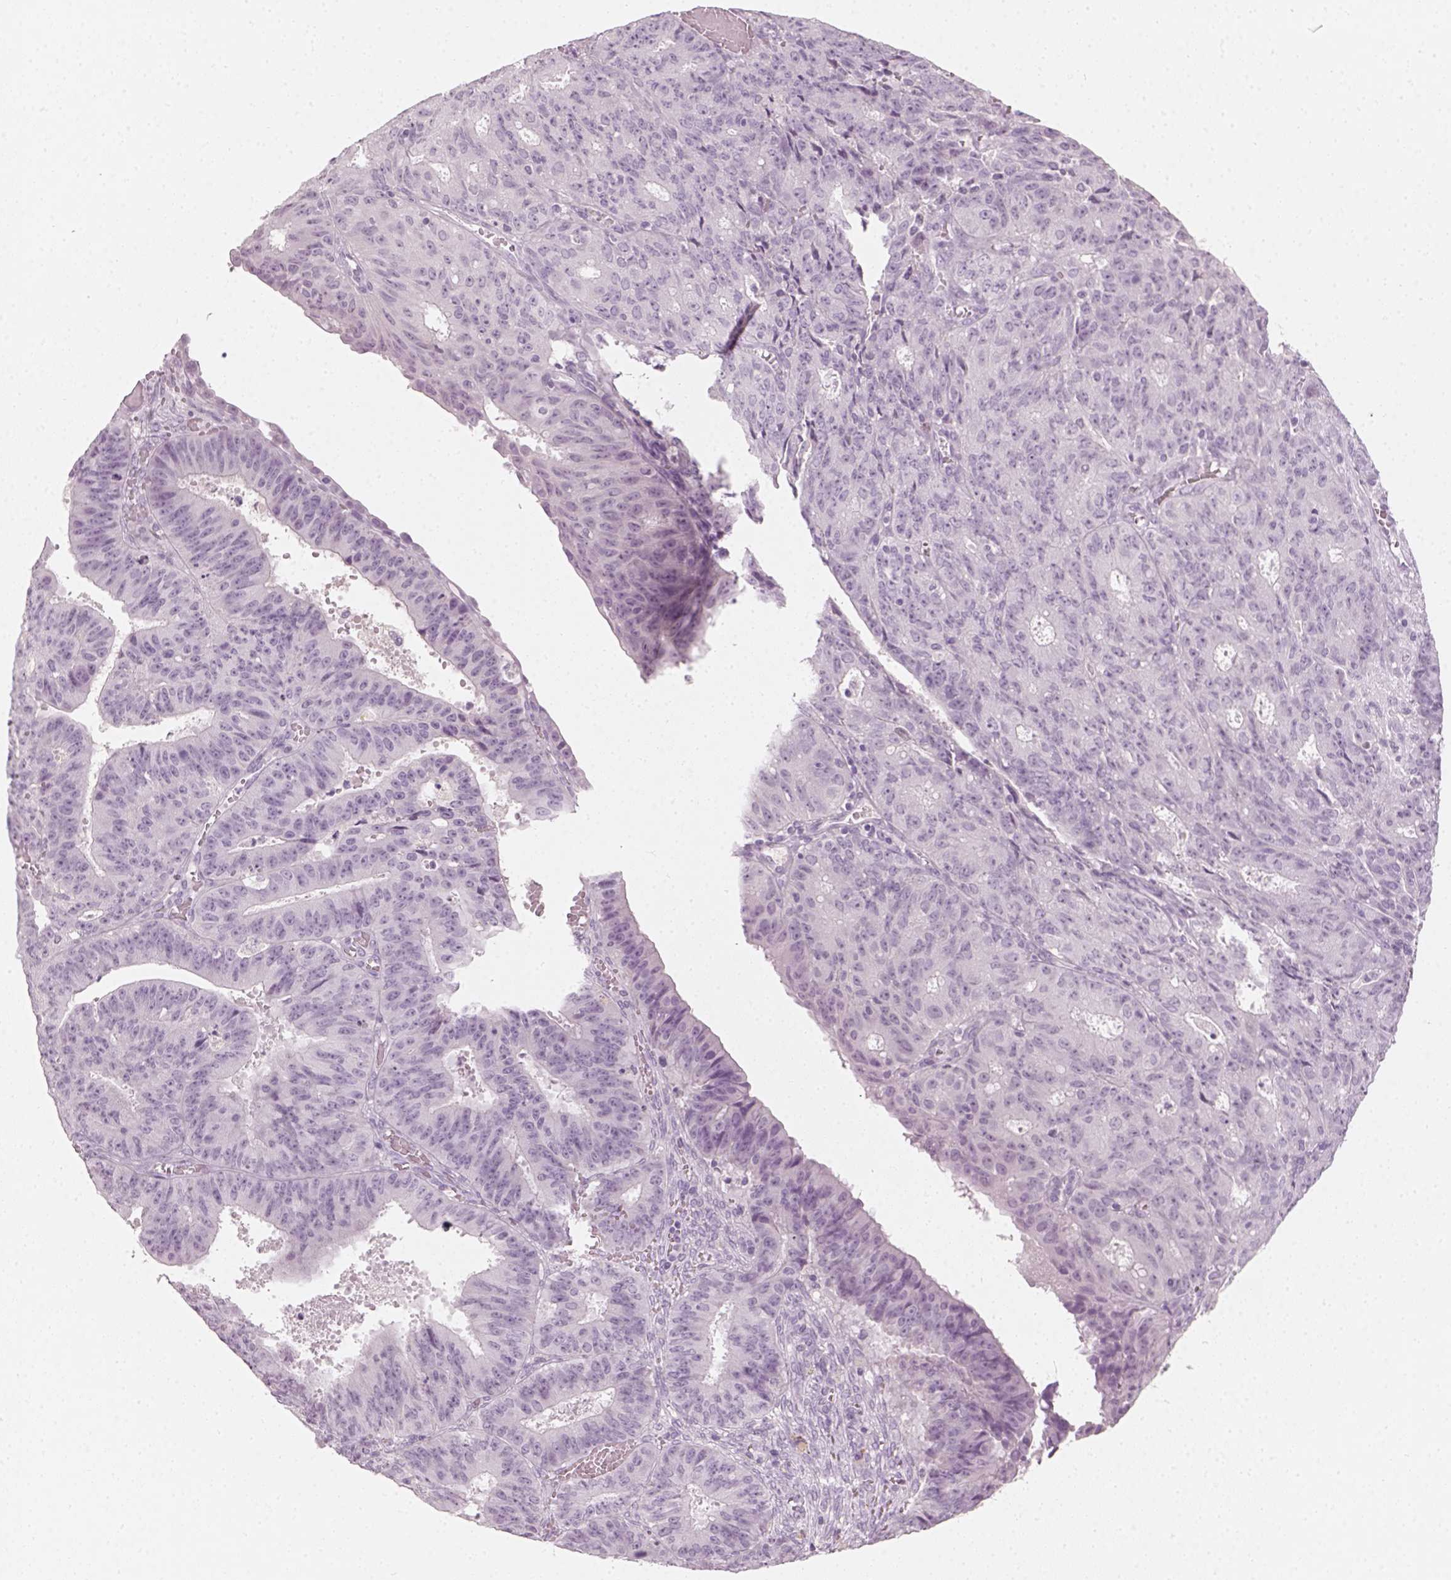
{"staining": {"intensity": "negative", "quantity": "none", "location": "none"}, "tissue": "ovarian cancer", "cell_type": "Tumor cells", "image_type": "cancer", "snomed": [{"axis": "morphology", "description": "Carcinoma, endometroid"}, {"axis": "topography", "description": "Ovary"}], "caption": "Histopathology image shows no protein staining in tumor cells of ovarian cancer tissue.", "gene": "TH", "patient": {"sex": "female", "age": 42}}